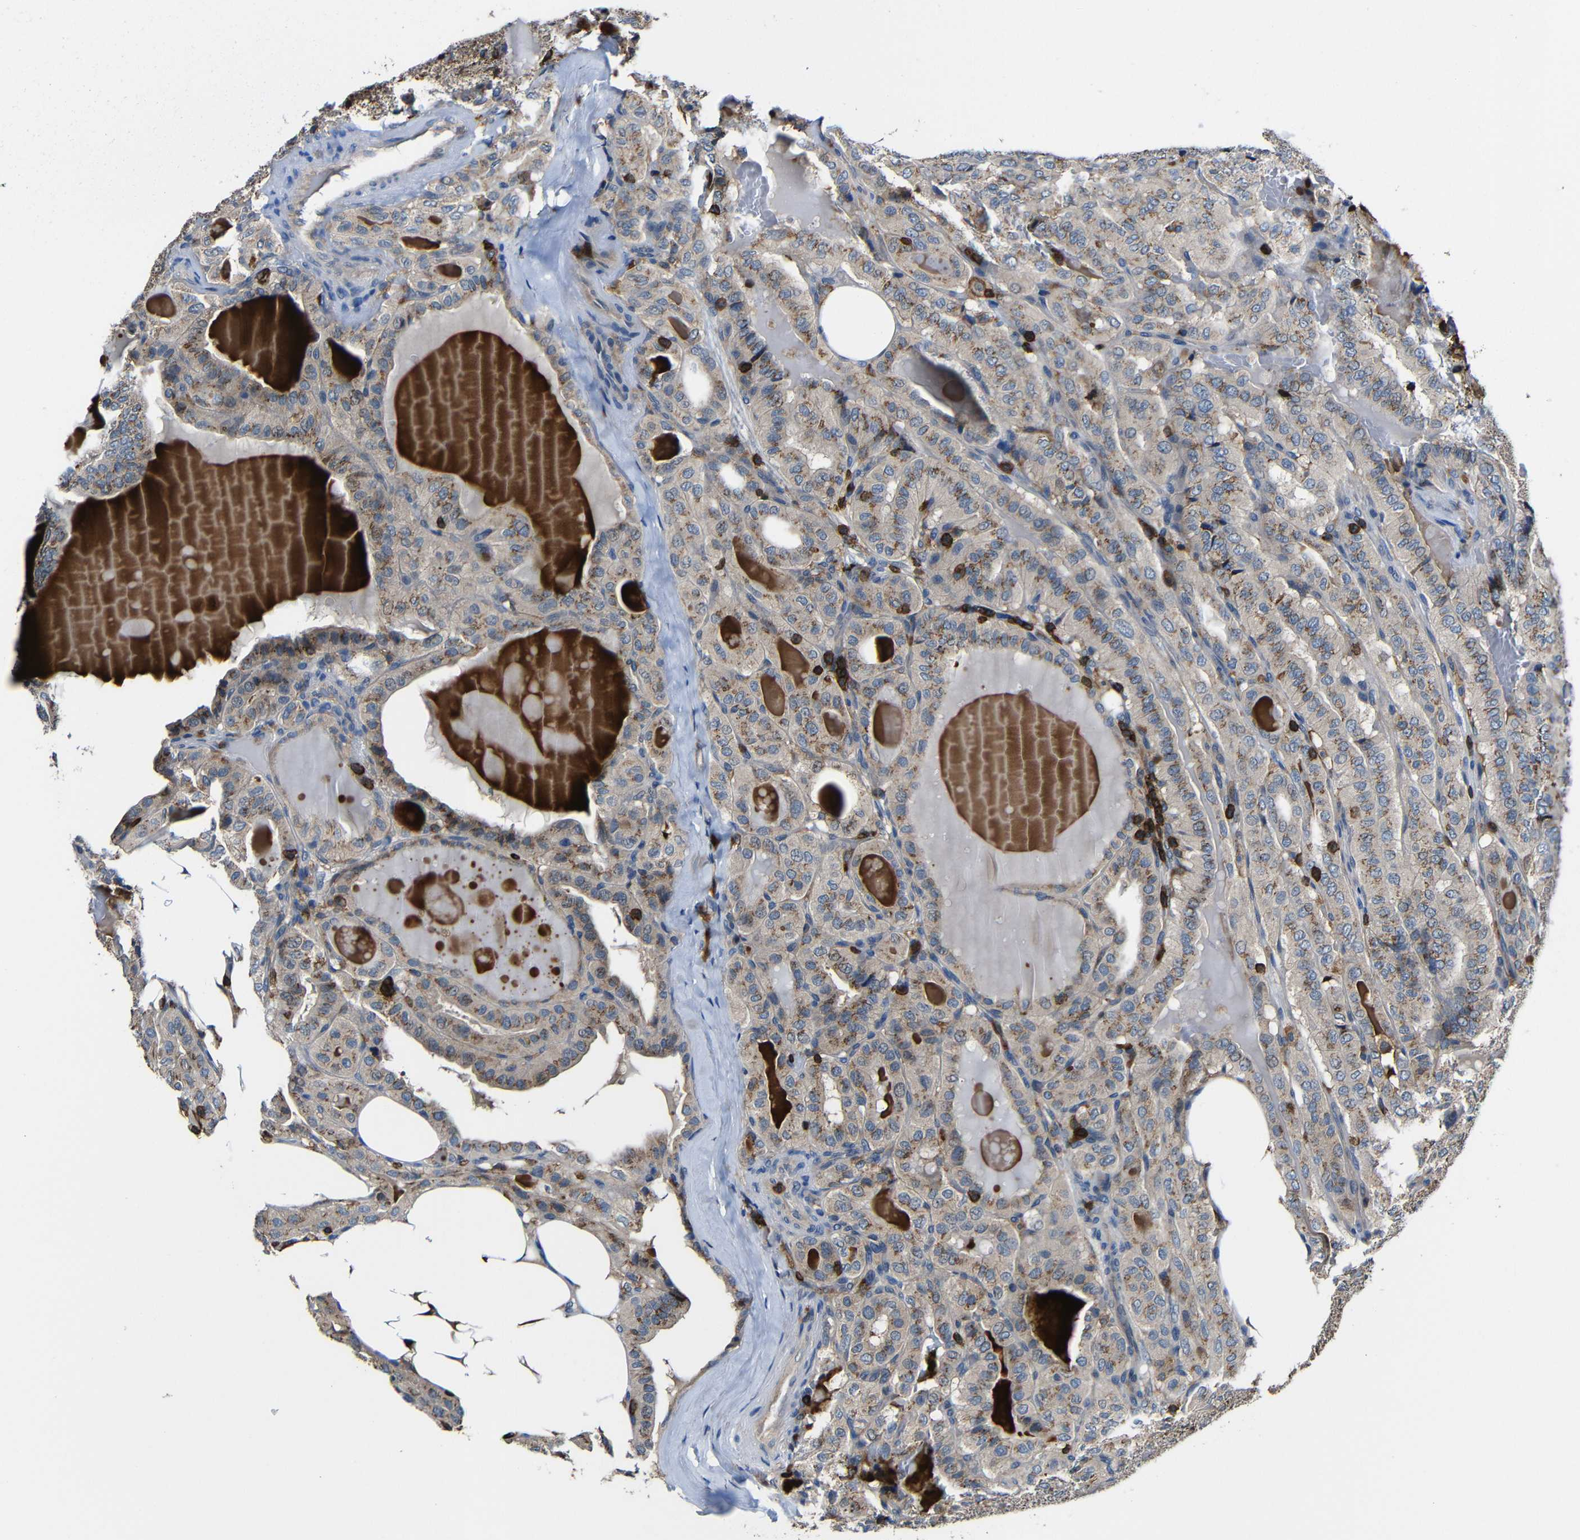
{"staining": {"intensity": "moderate", "quantity": ">75%", "location": "cytoplasmic/membranous"}, "tissue": "thyroid cancer", "cell_type": "Tumor cells", "image_type": "cancer", "snomed": [{"axis": "morphology", "description": "Papillary adenocarcinoma, NOS"}, {"axis": "topography", "description": "Thyroid gland"}], "caption": "The photomicrograph shows immunohistochemical staining of thyroid papillary adenocarcinoma. There is moderate cytoplasmic/membranous staining is appreciated in approximately >75% of tumor cells.", "gene": "P2RY12", "patient": {"sex": "male", "age": 77}}